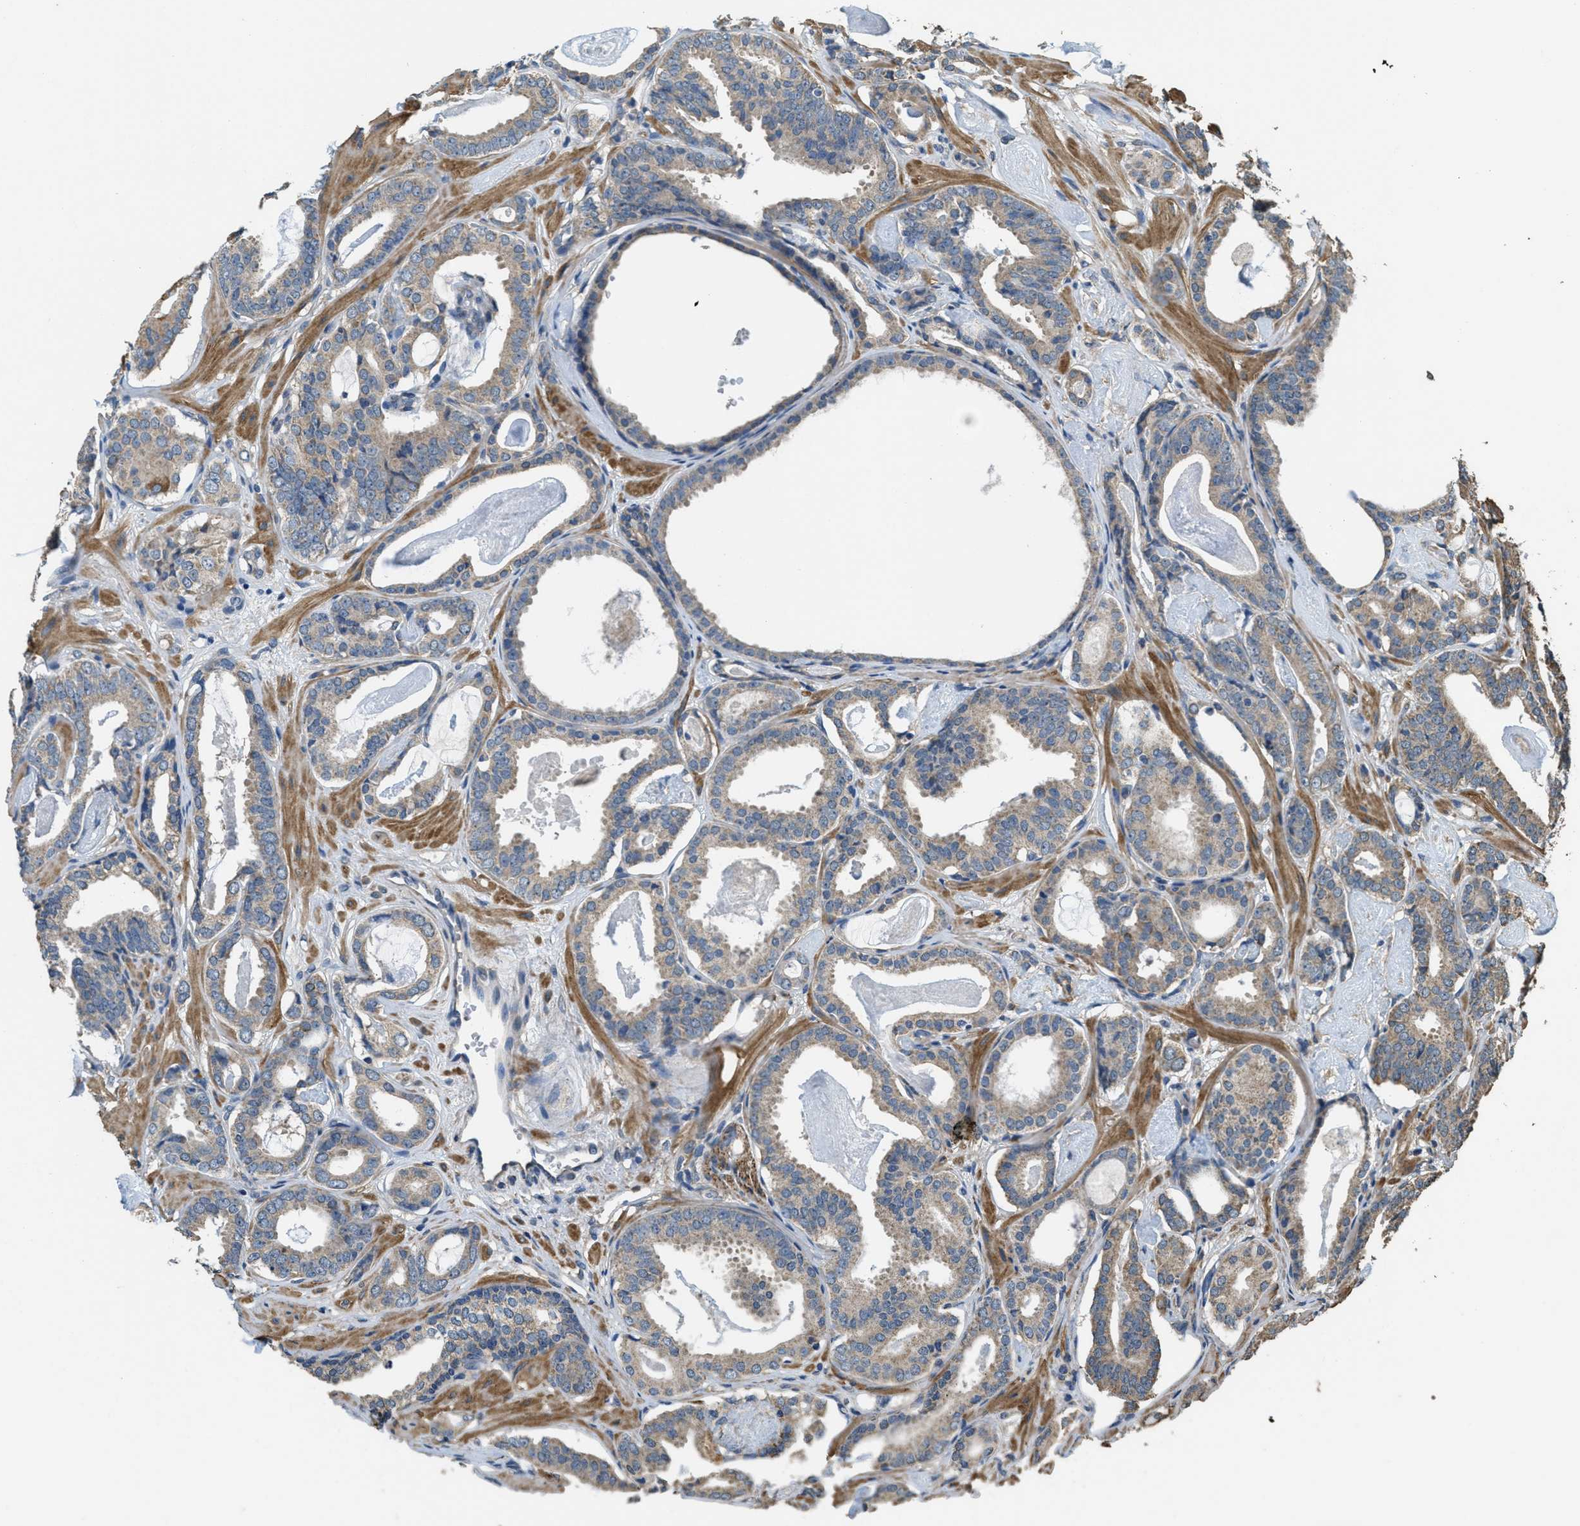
{"staining": {"intensity": "weak", "quantity": ">75%", "location": "cytoplasmic/membranous"}, "tissue": "prostate cancer", "cell_type": "Tumor cells", "image_type": "cancer", "snomed": [{"axis": "morphology", "description": "Adenocarcinoma, Low grade"}, {"axis": "topography", "description": "Prostate"}], "caption": "A micrograph of low-grade adenocarcinoma (prostate) stained for a protein displays weak cytoplasmic/membranous brown staining in tumor cells.", "gene": "THBS2", "patient": {"sex": "male", "age": 53}}